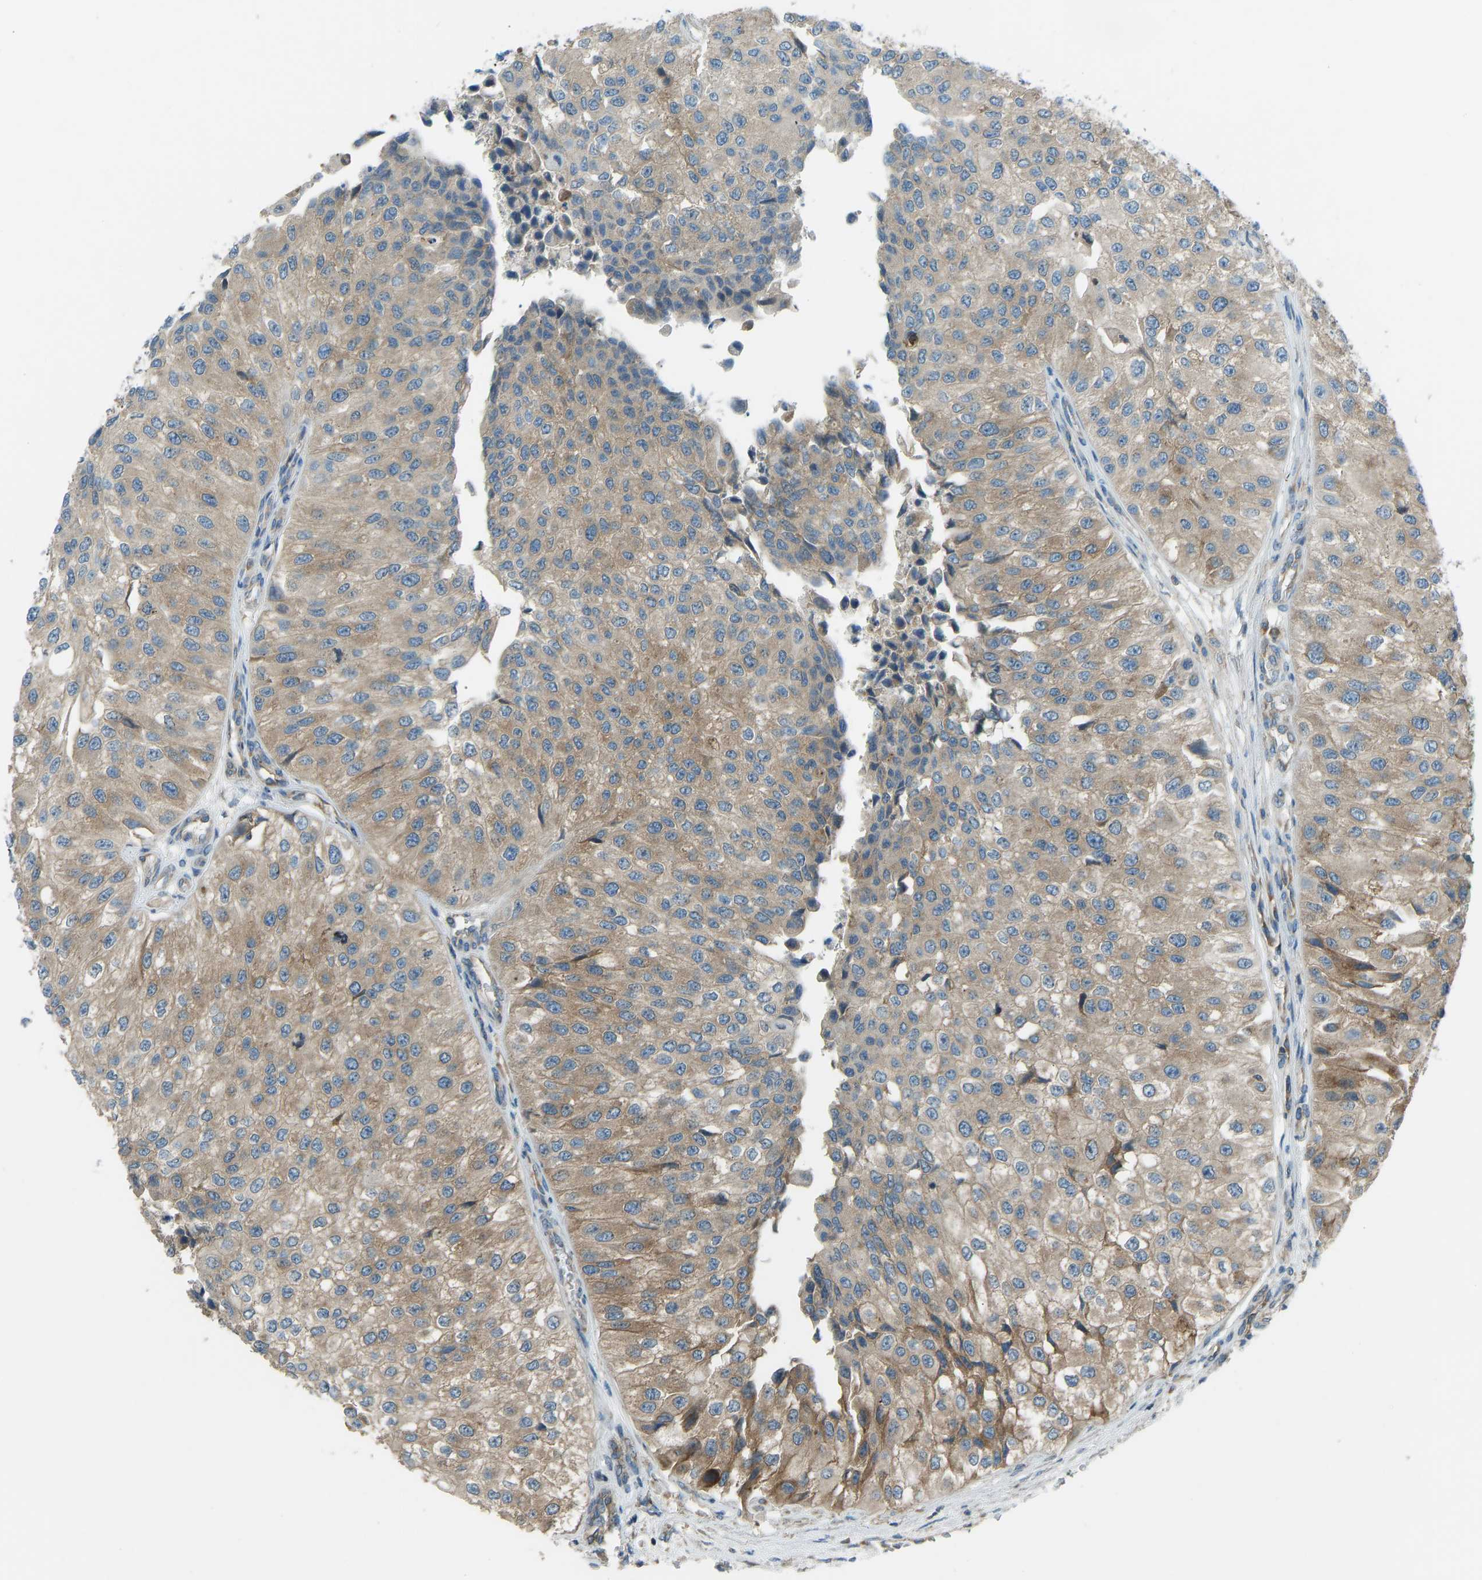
{"staining": {"intensity": "moderate", "quantity": ">75%", "location": "cytoplasmic/membranous"}, "tissue": "urothelial cancer", "cell_type": "Tumor cells", "image_type": "cancer", "snomed": [{"axis": "morphology", "description": "Urothelial carcinoma, High grade"}, {"axis": "topography", "description": "Kidney"}, {"axis": "topography", "description": "Urinary bladder"}], "caption": "DAB immunohistochemical staining of urothelial cancer exhibits moderate cytoplasmic/membranous protein staining in about >75% of tumor cells.", "gene": "STAU2", "patient": {"sex": "male", "age": 77}}